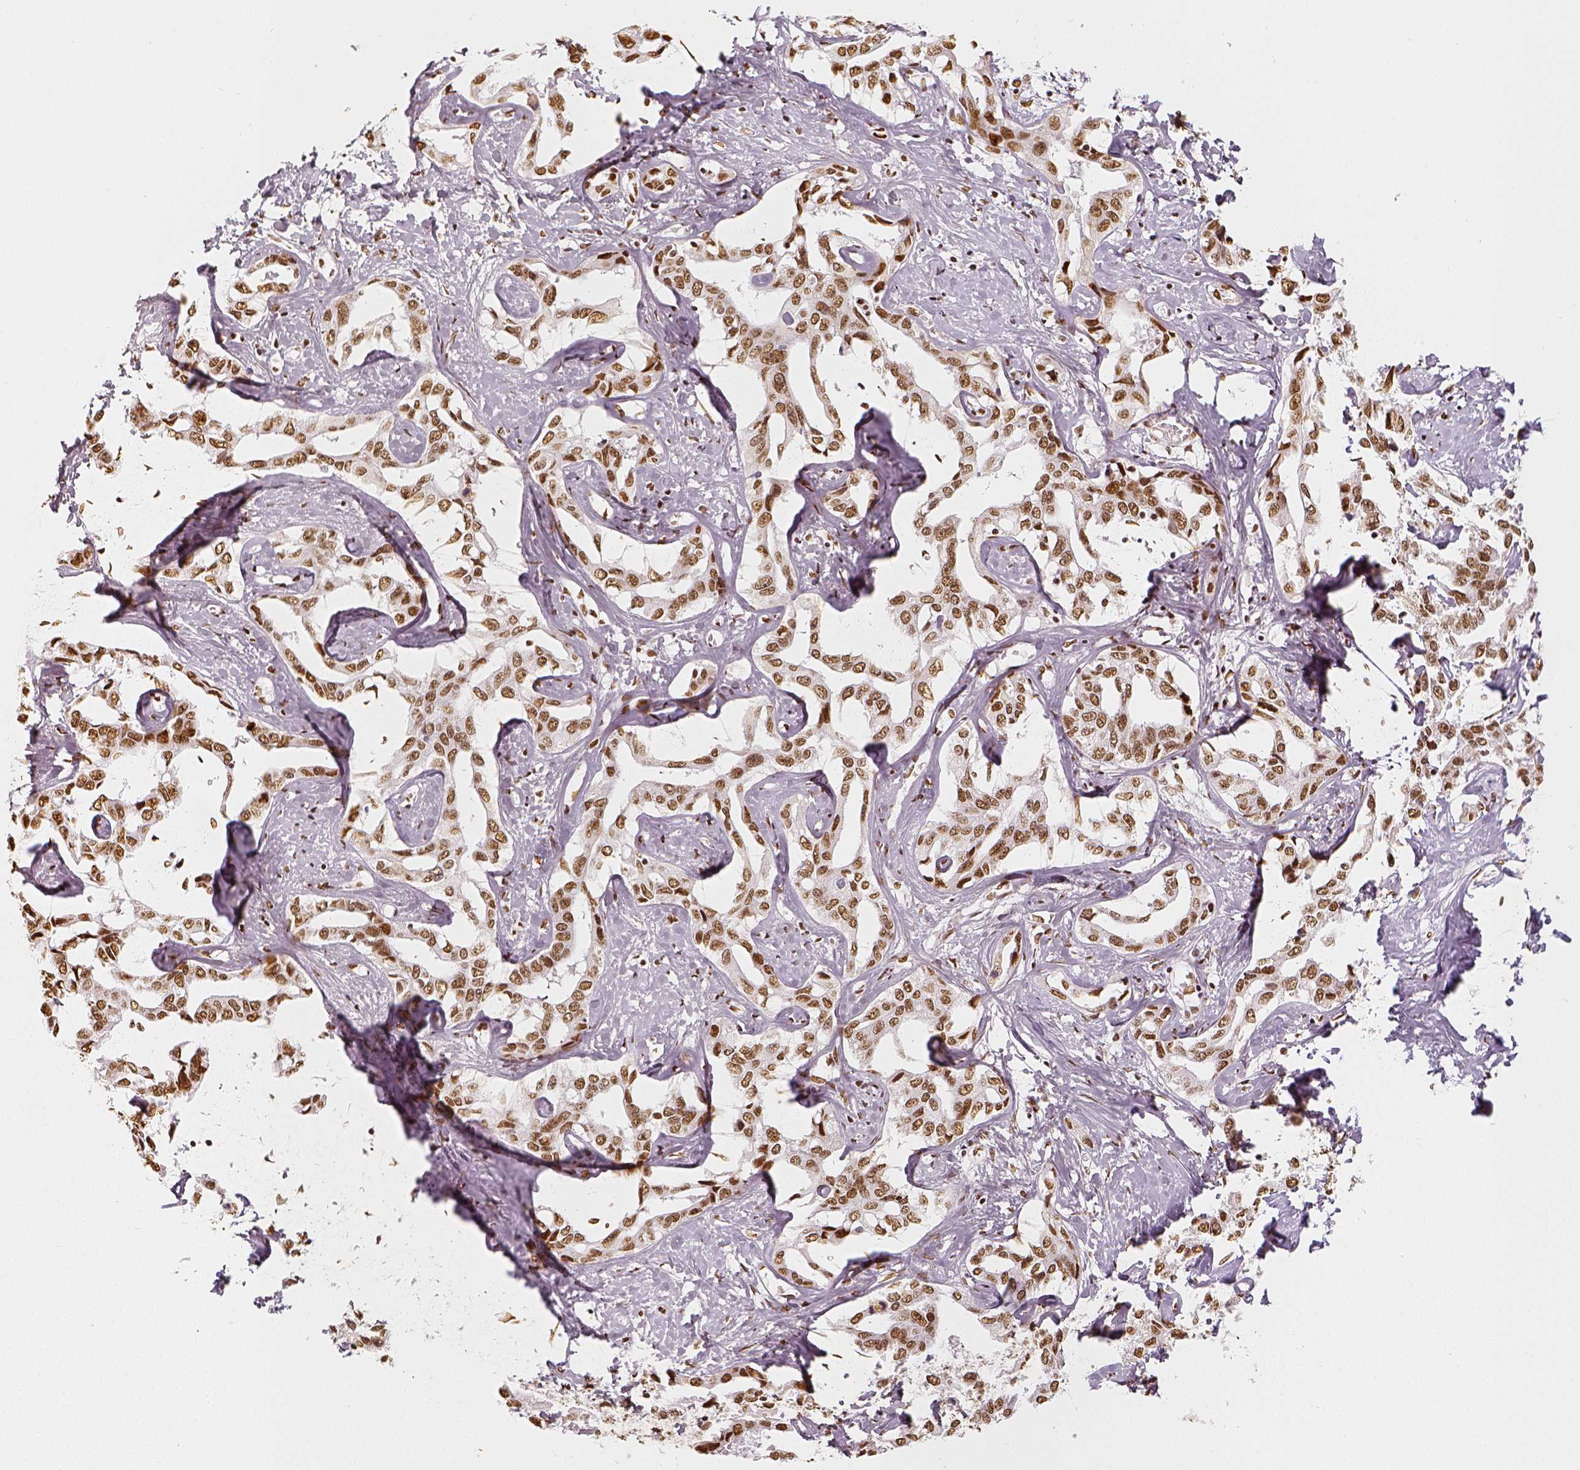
{"staining": {"intensity": "moderate", "quantity": ">75%", "location": "nuclear"}, "tissue": "liver cancer", "cell_type": "Tumor cells", "image_type": "cancer", "snomed": [{"axis": "morphology", "description": "Cholangiocarcinoma"}, {"axis": "topography", "description": "Liver"}], "caption": "Tumor cells demonstrate moderate nuclear staining in approximately >75% of cells in liver cancer (cholangiocarcinoma).", "gene": "KDM5B", "patient": {"sex": "male", "age": 59}}